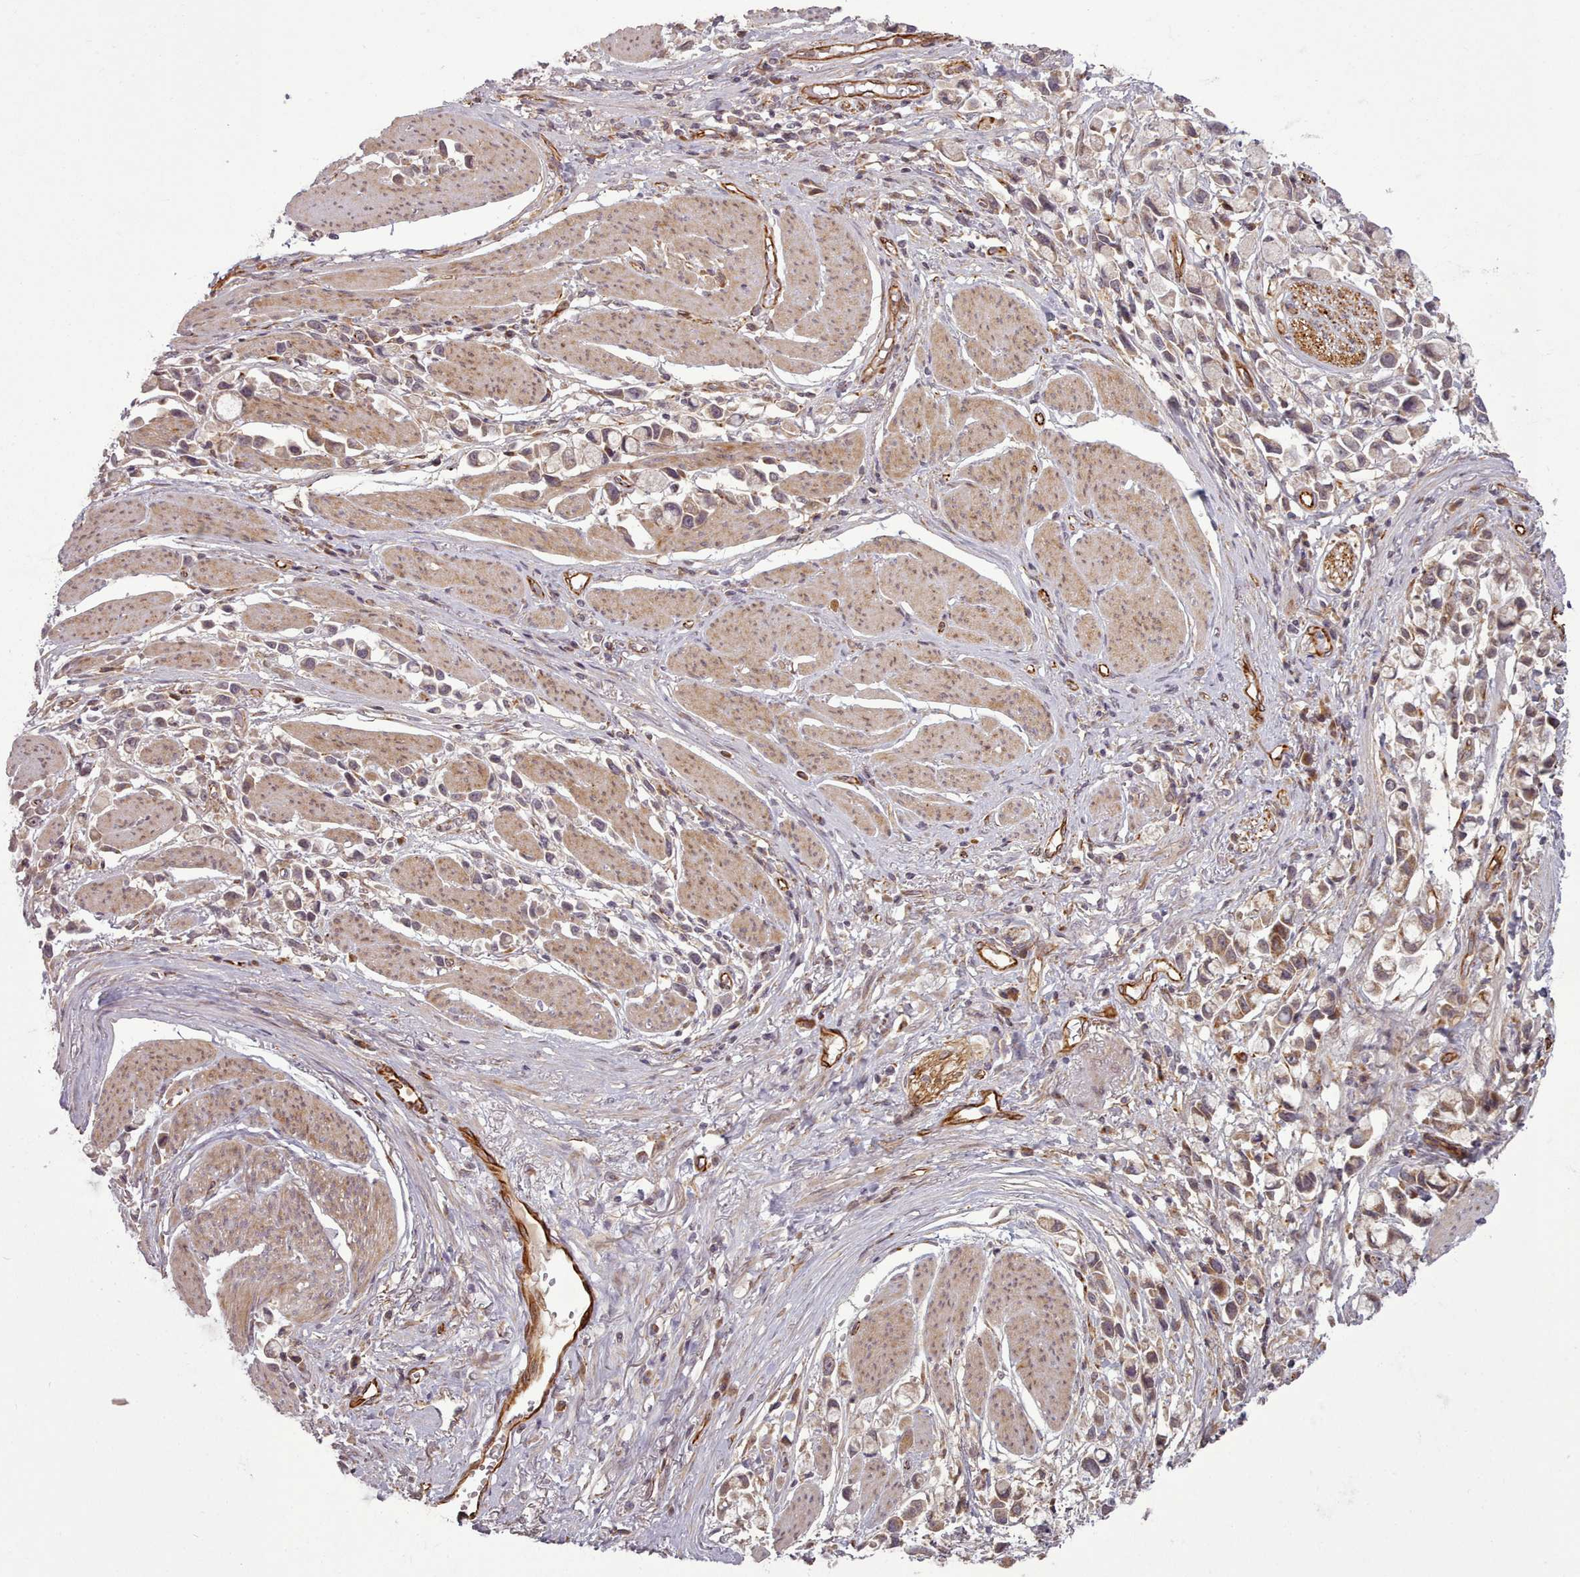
{"staining": {"intensity": "negative", "quantity": "none", "location": "none"}, "tissue": "stomach cancer", "cell_type": "Tumor cells", "image_type": "cancer", "snomed": [{"axis": "morphology", "description": "Adenocarcinoma, NOS"}, {"axis": "topography", "description": "Stomach"}], "caption": "The immunohistochemistry (IHC) photomicrograph has no significant positivity in tumor cells of adenocarcinoma (stomach) tissue.", "gene": "GBGT1", "patient": {"sex": "female", "age": 81}}